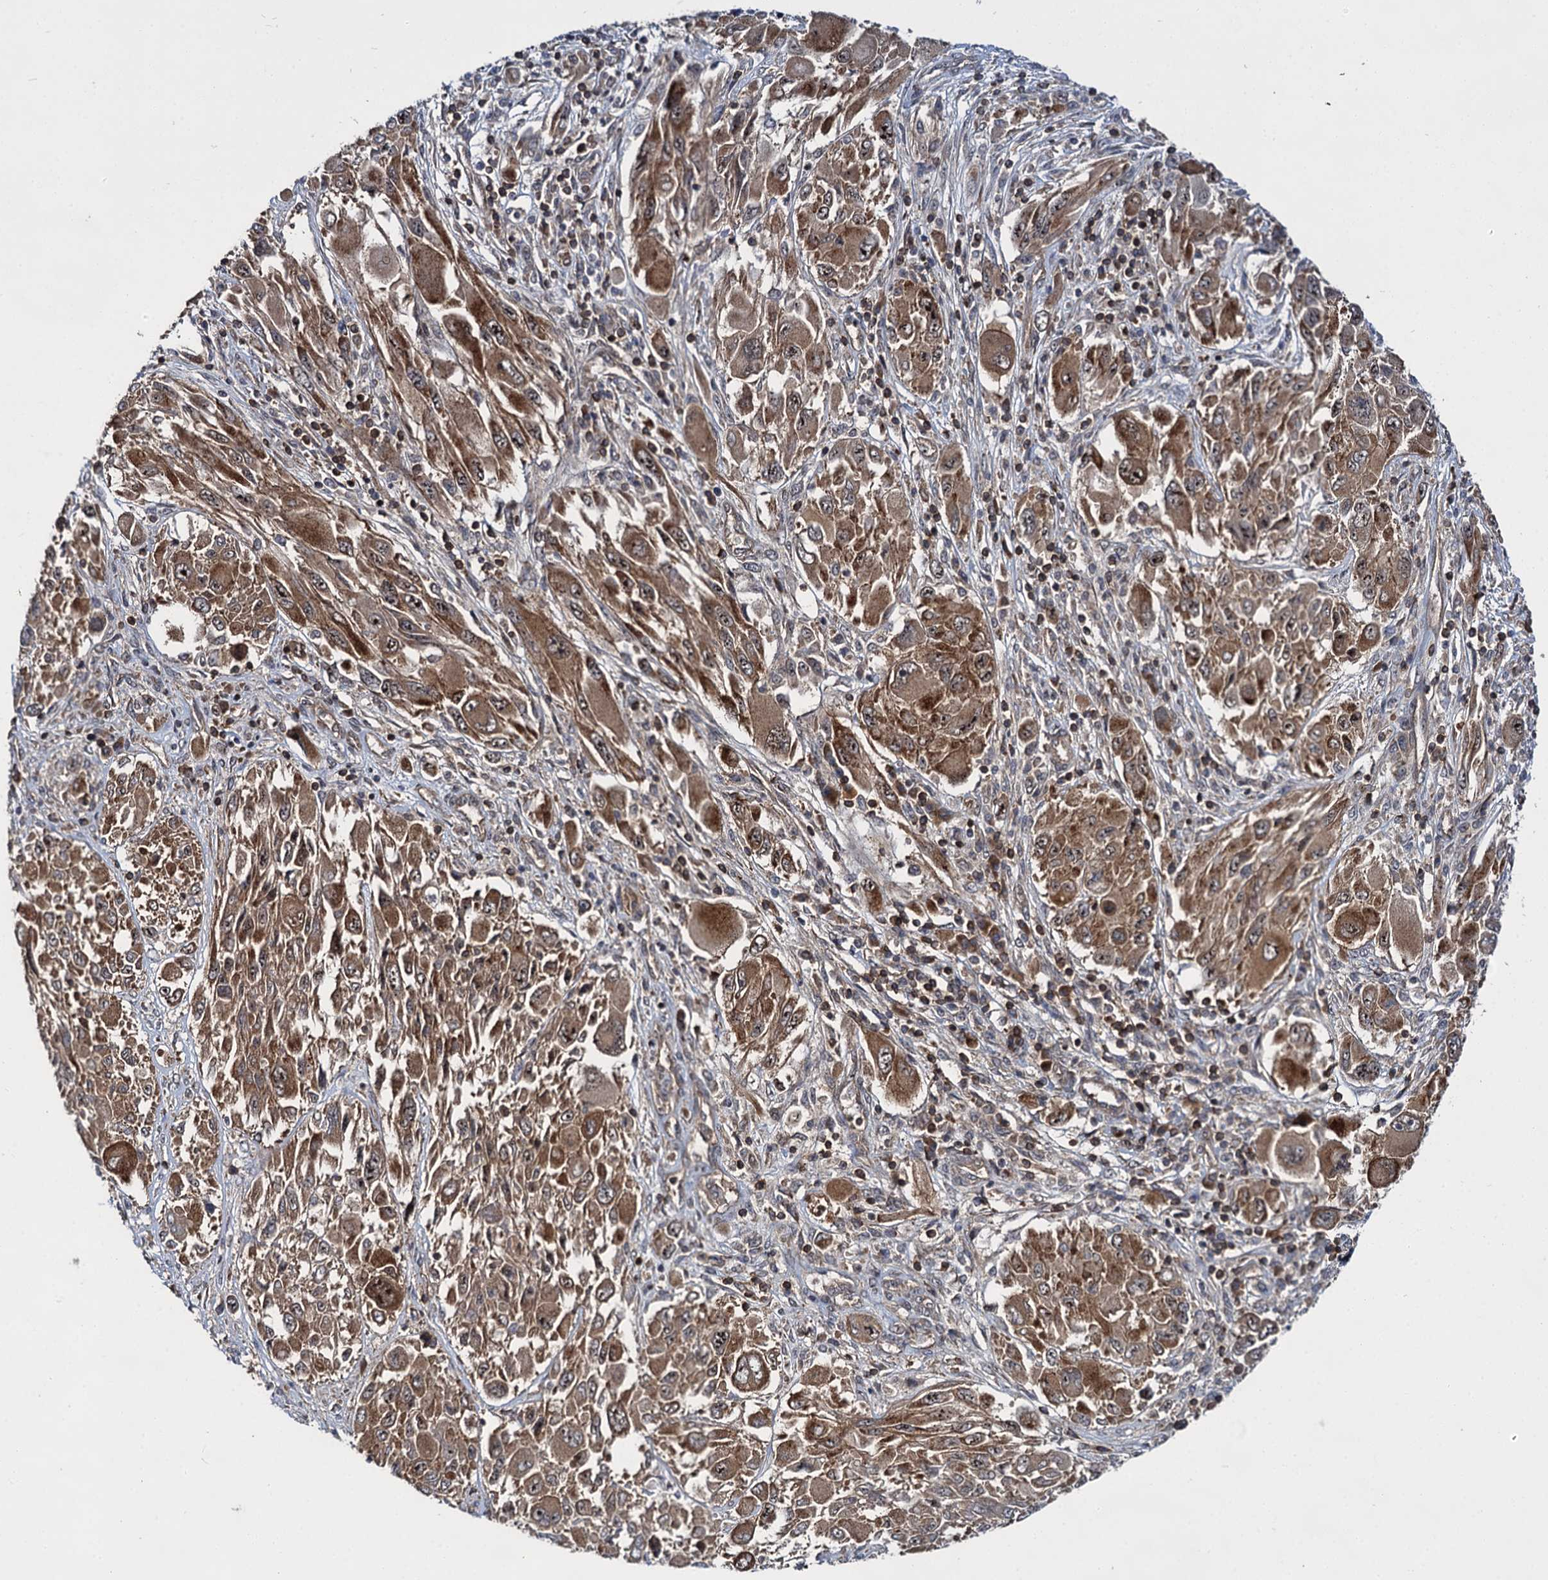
{"staining": {"intensity": "moderate", "quantity": ">75%", "location": "cytoplasmic/membranous,nuclear"}, "tissue": "melanoma", "cell_type": "Tumor cells", "image_type": "cancer", "snomed": [{"axis": "morphology", "description": "Malignant melanoma, NOS"}, {"axis": "topography", "description": "Skin"}], "caption": "Melanoma stained with a brown dye exhibits moderate cytoplasmic/membranous and nuclear positive staining in about >75% of tumor cells.", "gene": "ABLIM1", "patient": {"sex": "female", "age": 91}}